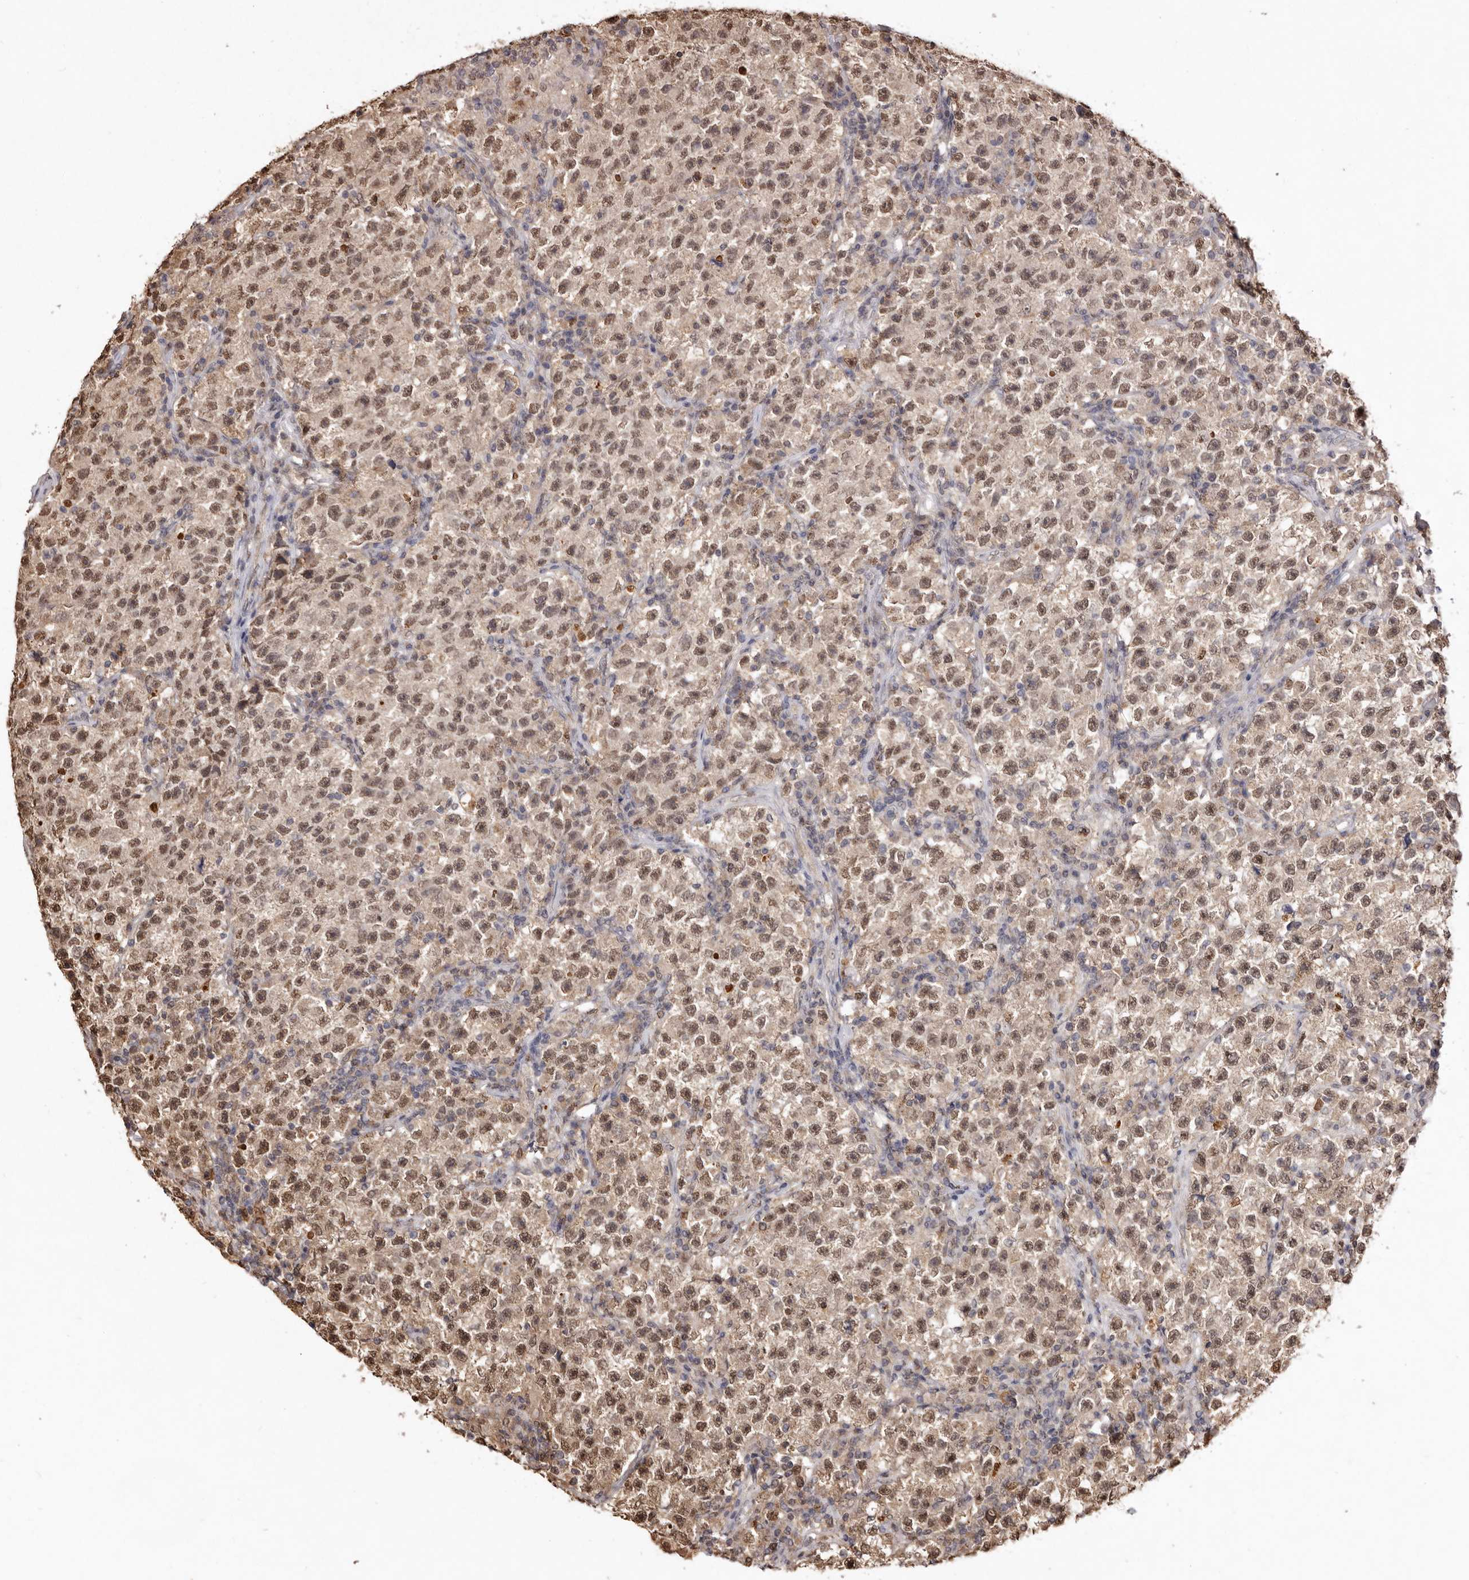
{"staining": {"intensity": "moderate", "quantity": ">75%", "location": "nuclear"}, "tissue": "testis cancer", "cell_type": "Tumor cells", "image_type": "cancer", "snomed": [{"axis": "morphology", "description": "Seminoma, NOS"}, {"axis": "topography", "description": "Testis"}], "caption": "A micrograph of human testis cancer stained for a protein demonstrates moderate nuclear brown staining in tumor cells.", "gene": "NOTCH1", "patient": {"sex": "male", "age": 22}}